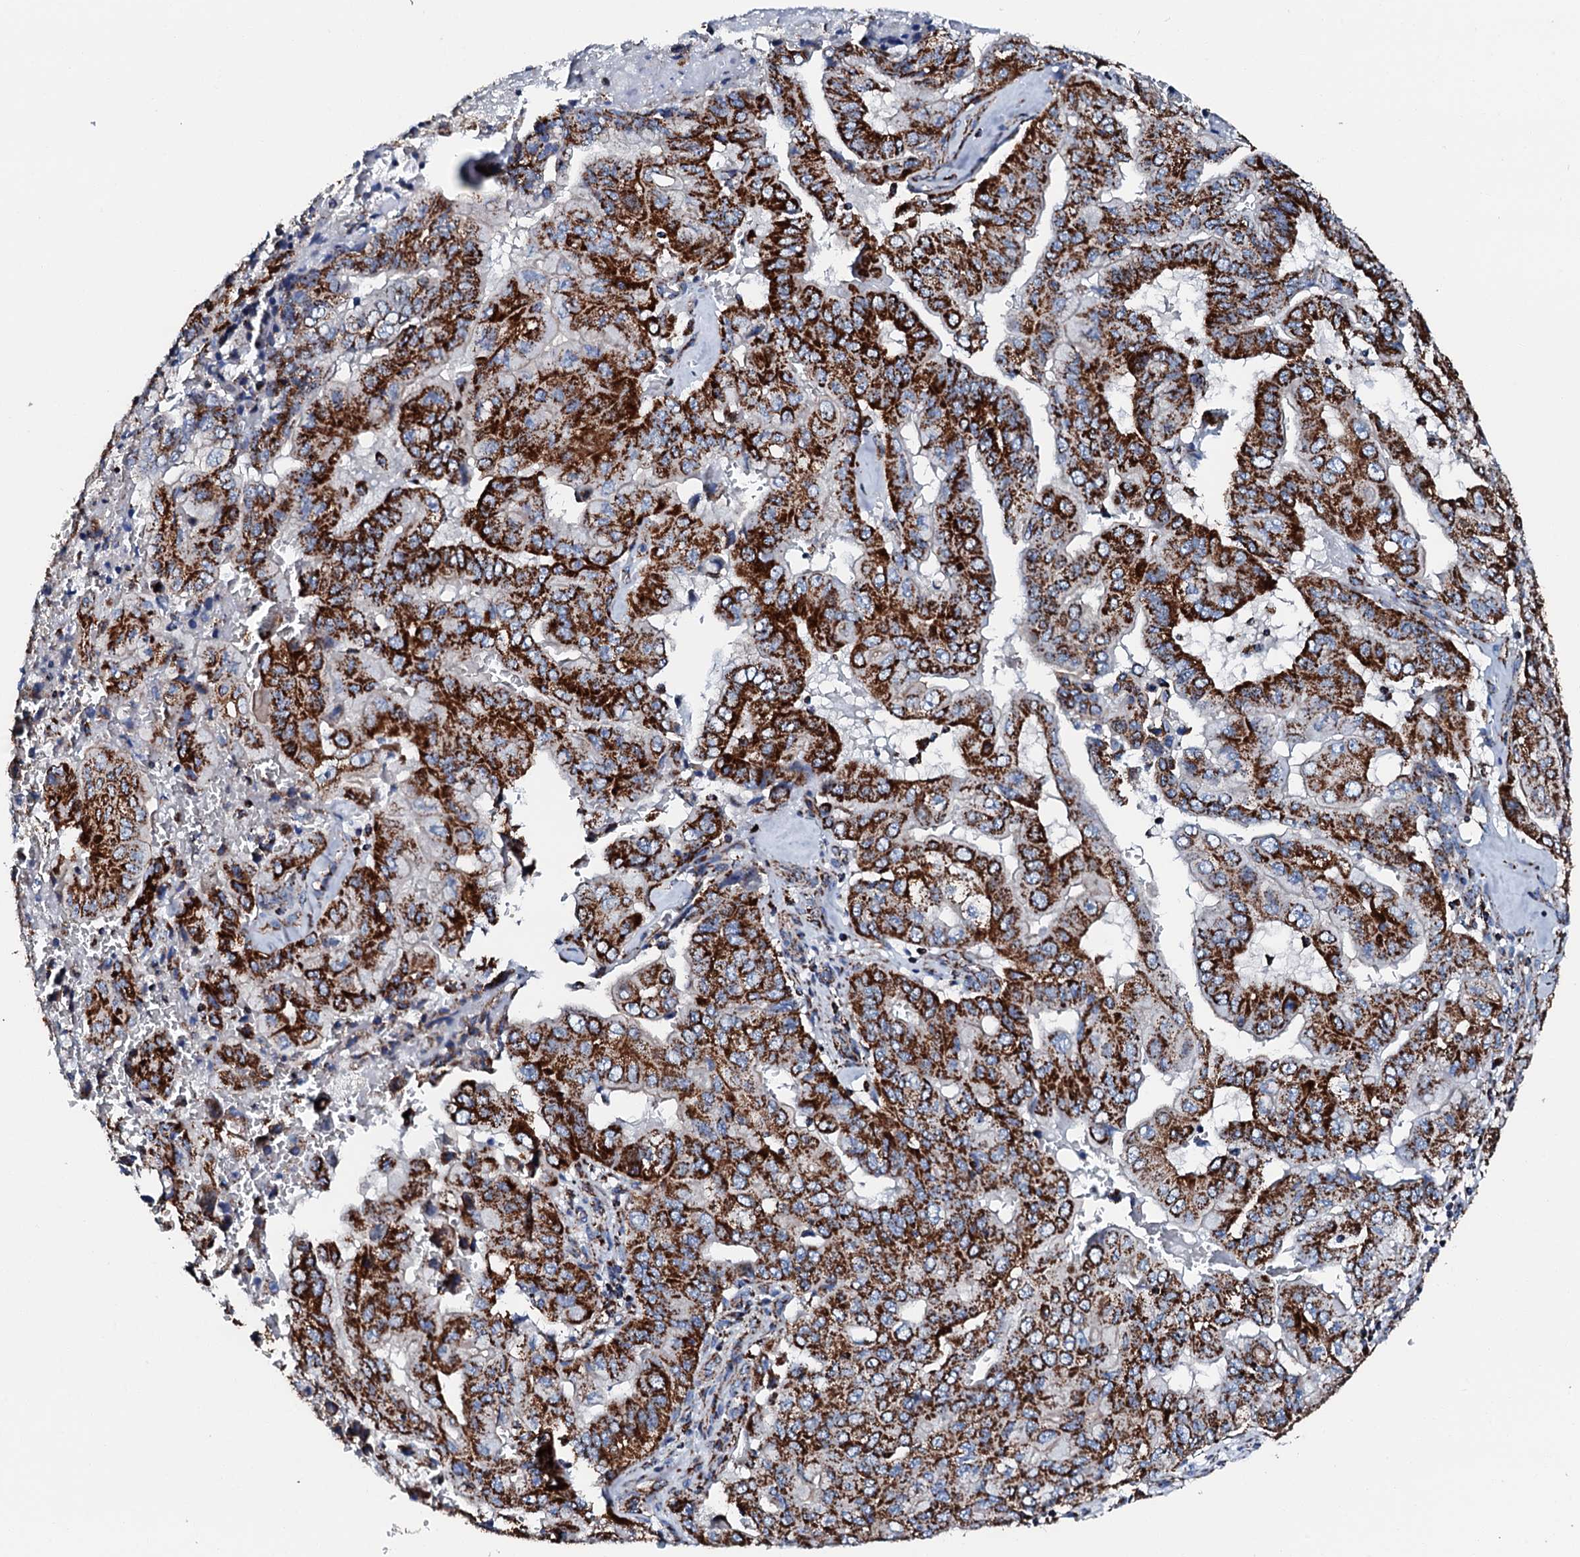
{"staining": {"intensity": "strong", "quantity": ">75%", "location": "cytoplasmic/membranous"}, "tissue": "pancreatic cancer", "cell_type": "Tumor cells", "image_type": "cancer", "snomed": [{"axis": "morphology", "description": "Adenocarcinoma, NOS"}, {"axis": "topography", "description": "Pancreas"}], "caption": "Strong cytoplasmic/membranous expression is seen in approximately >75% of tumor cells in pancreatic adenocarcinoma.", "gene": "HADH", "patient": {"sex": "male", "age": 51}}